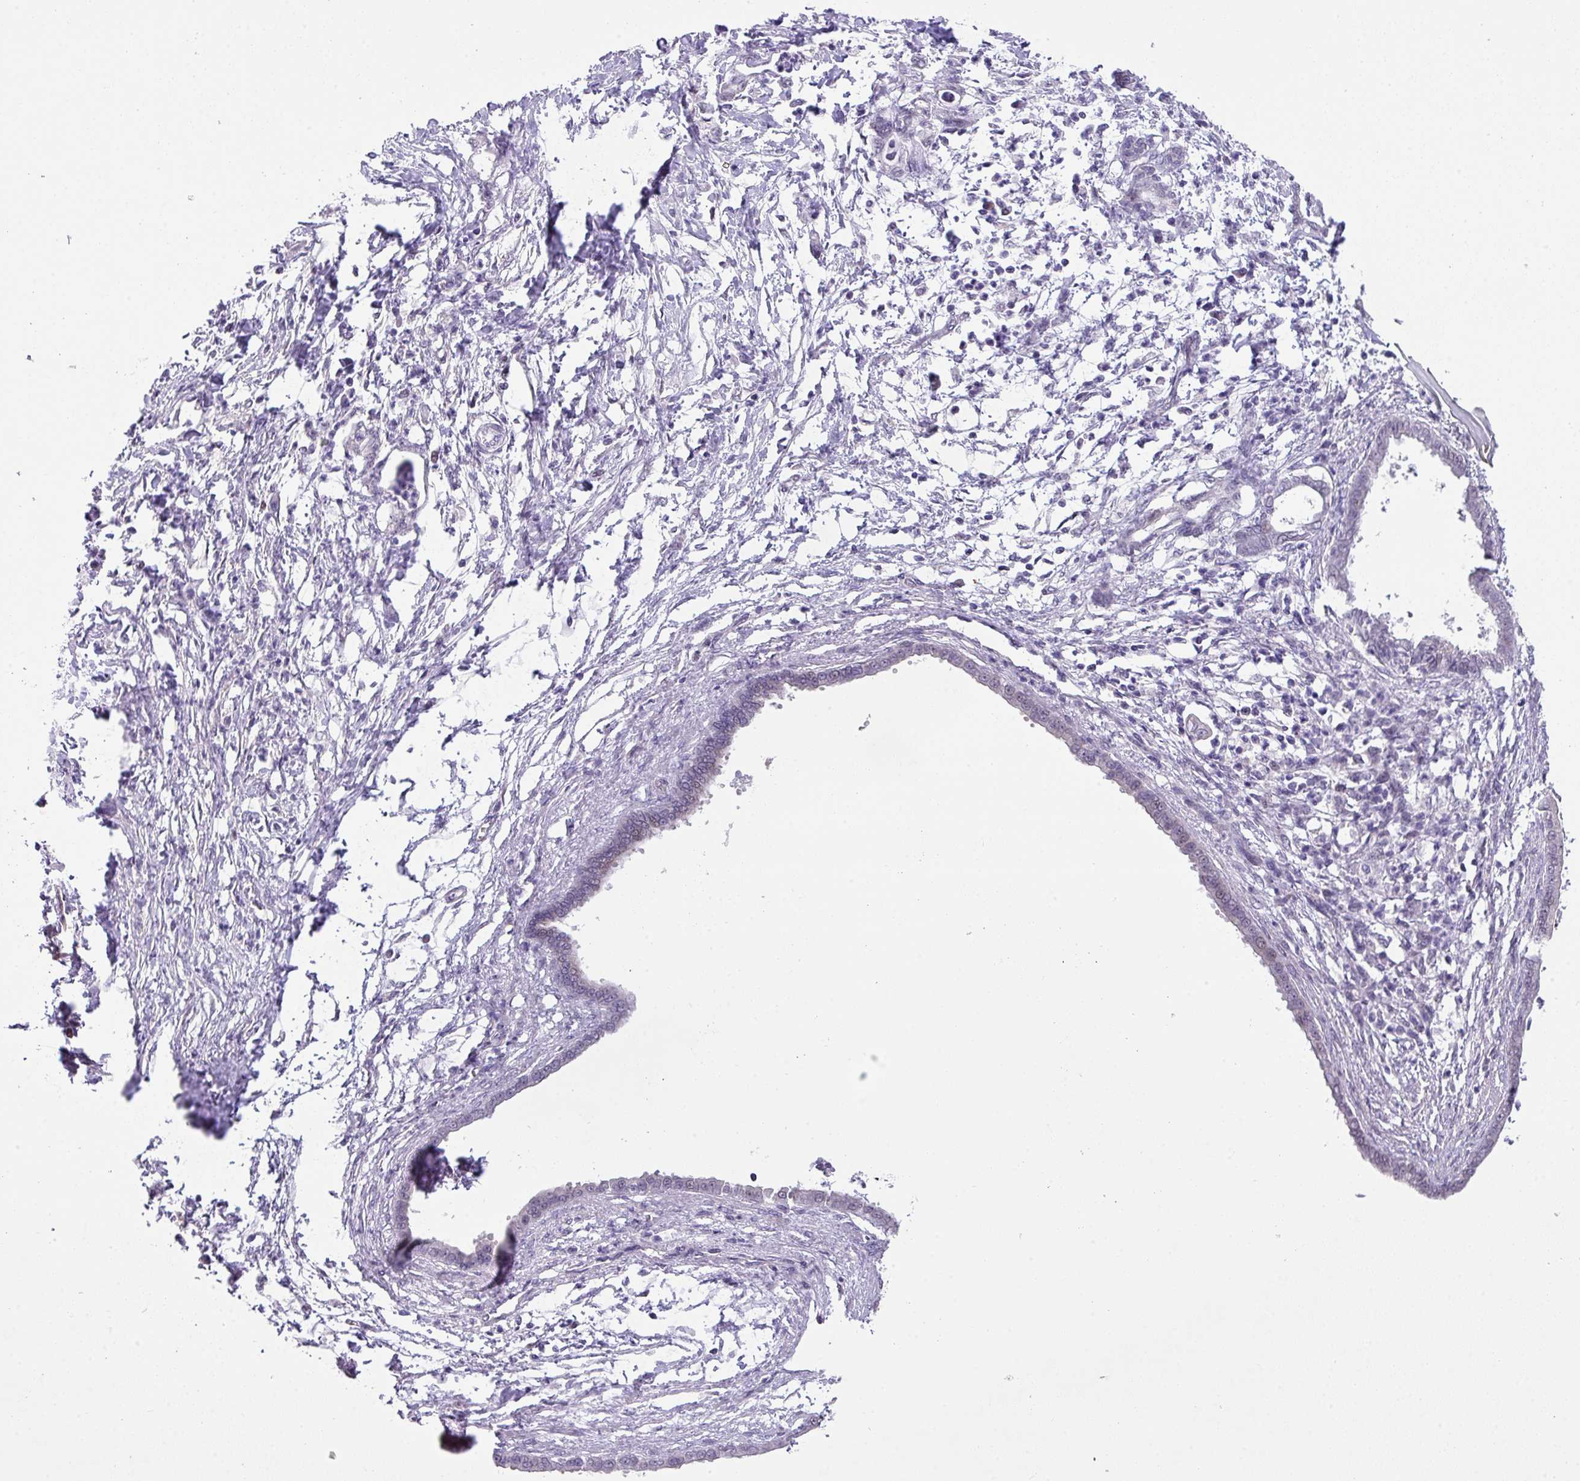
{"staining": {"intensity": "negative", "quantity": "none", "location": "none"}, "tissue": "pancreatic cancer", "cell_type": "Tumor cells", "image_type": "cancer", "snomed": [{"axis": "morphology", "description": "Adenocarcinoma, NOS"}, {"axis": "topography", "description": "Pancreas"}], "caption": "Immunohistochemistry (IHC) histopathology image of pancreatic cancer stained for a protein (brown), which reveals no expression in tumor cells.", "gene": "ANKRD13B", "patient": {"sex": "female", "age": 55}}